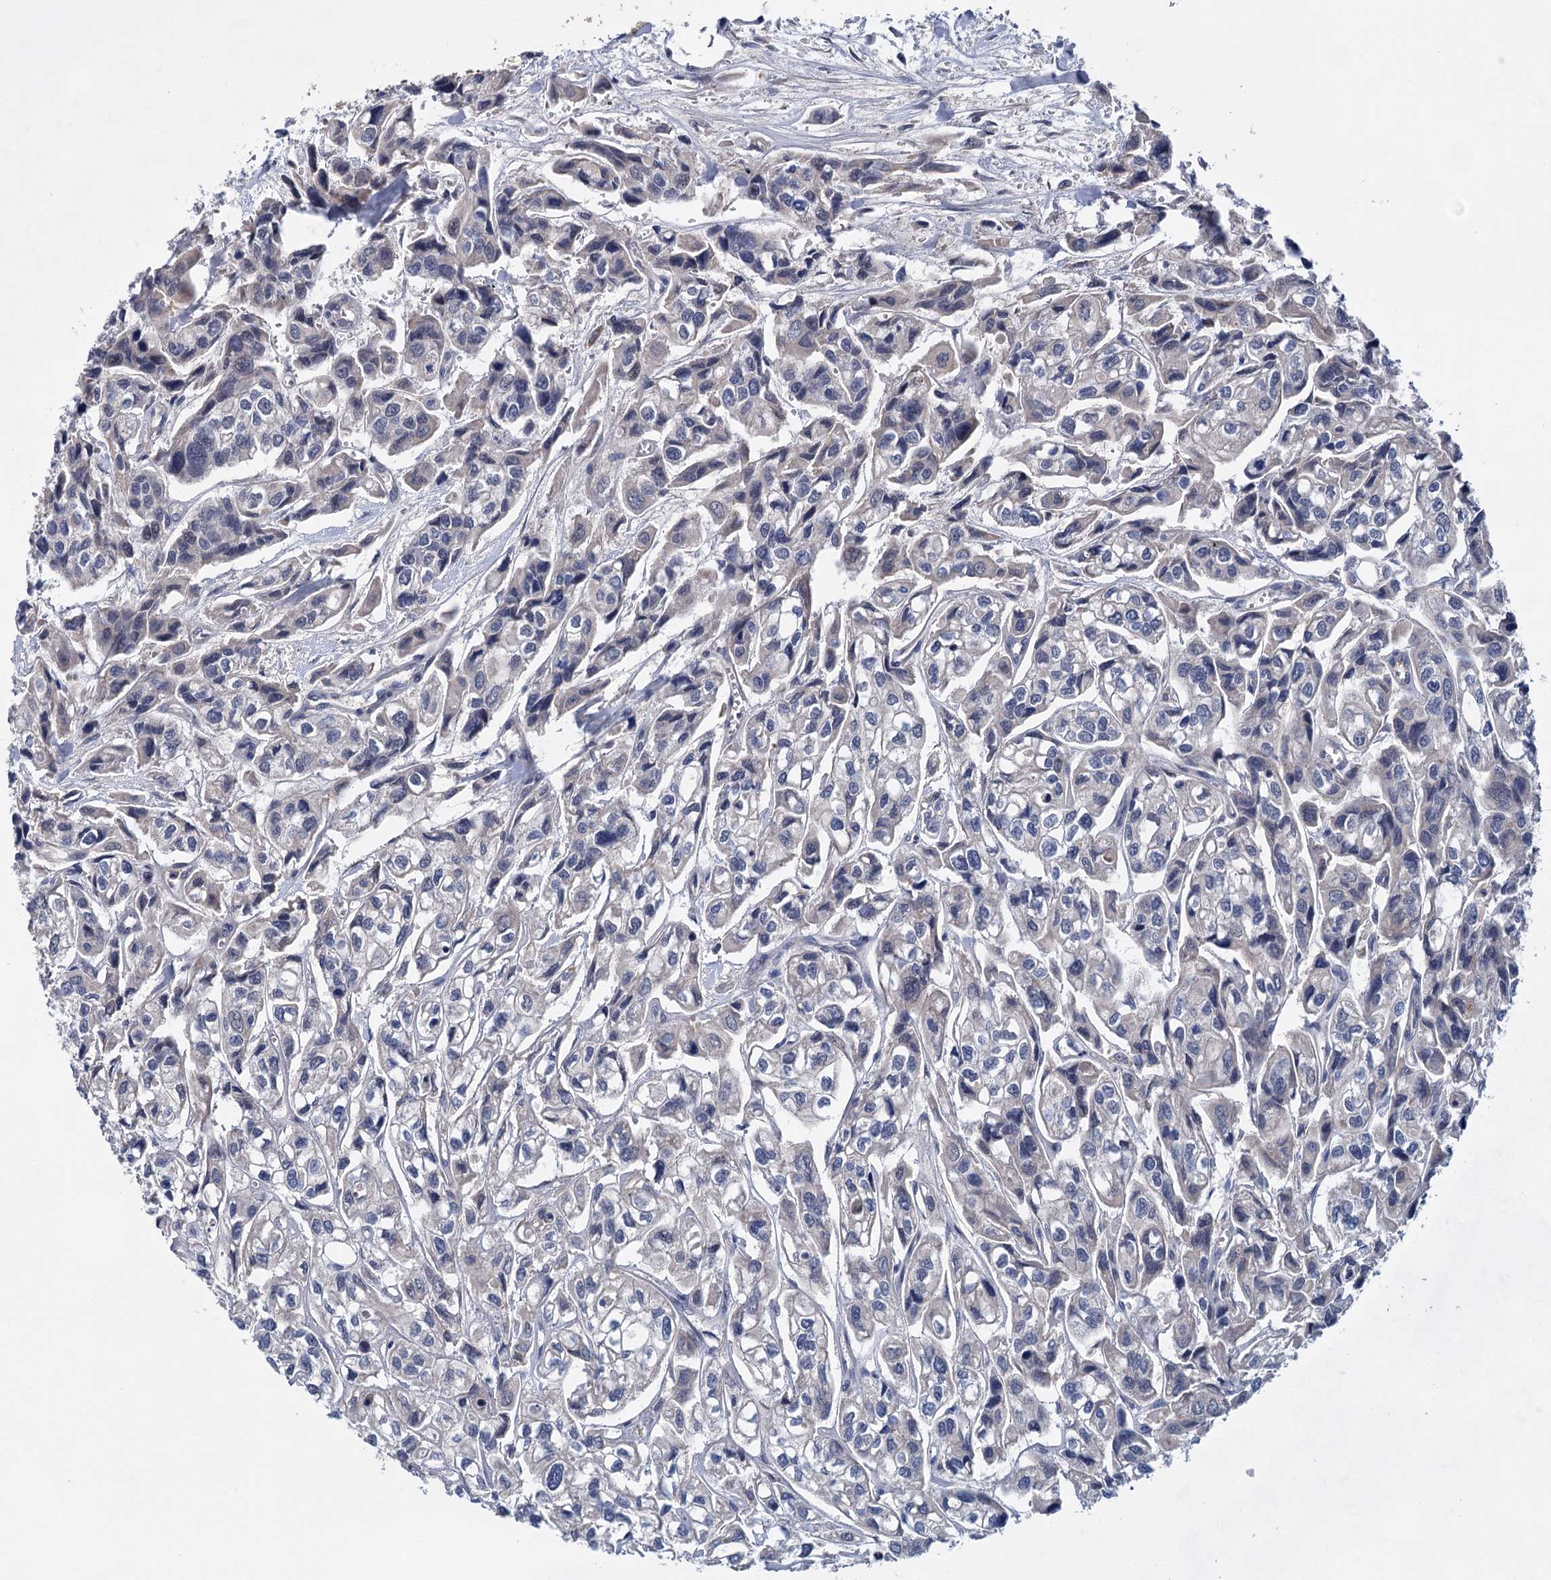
{"staining": {"intensity": "negative", "quantity": "none", "location": "none"}, "tissue": "urothelial cancer", "cell_type": "Tumor cells", "image_type": "cancer", "snomed": [{"axis": "morphology", "description": "Urothelial carcinoma, High grade"}, {"axis": "topography", "description": "Urinary bladder"}], "caption": "Protein analysis of urothelial cancer shows no significant positivity in tumor cells.", "gene": "MORN3", "patient": {"sex": "male", "age": 67}}